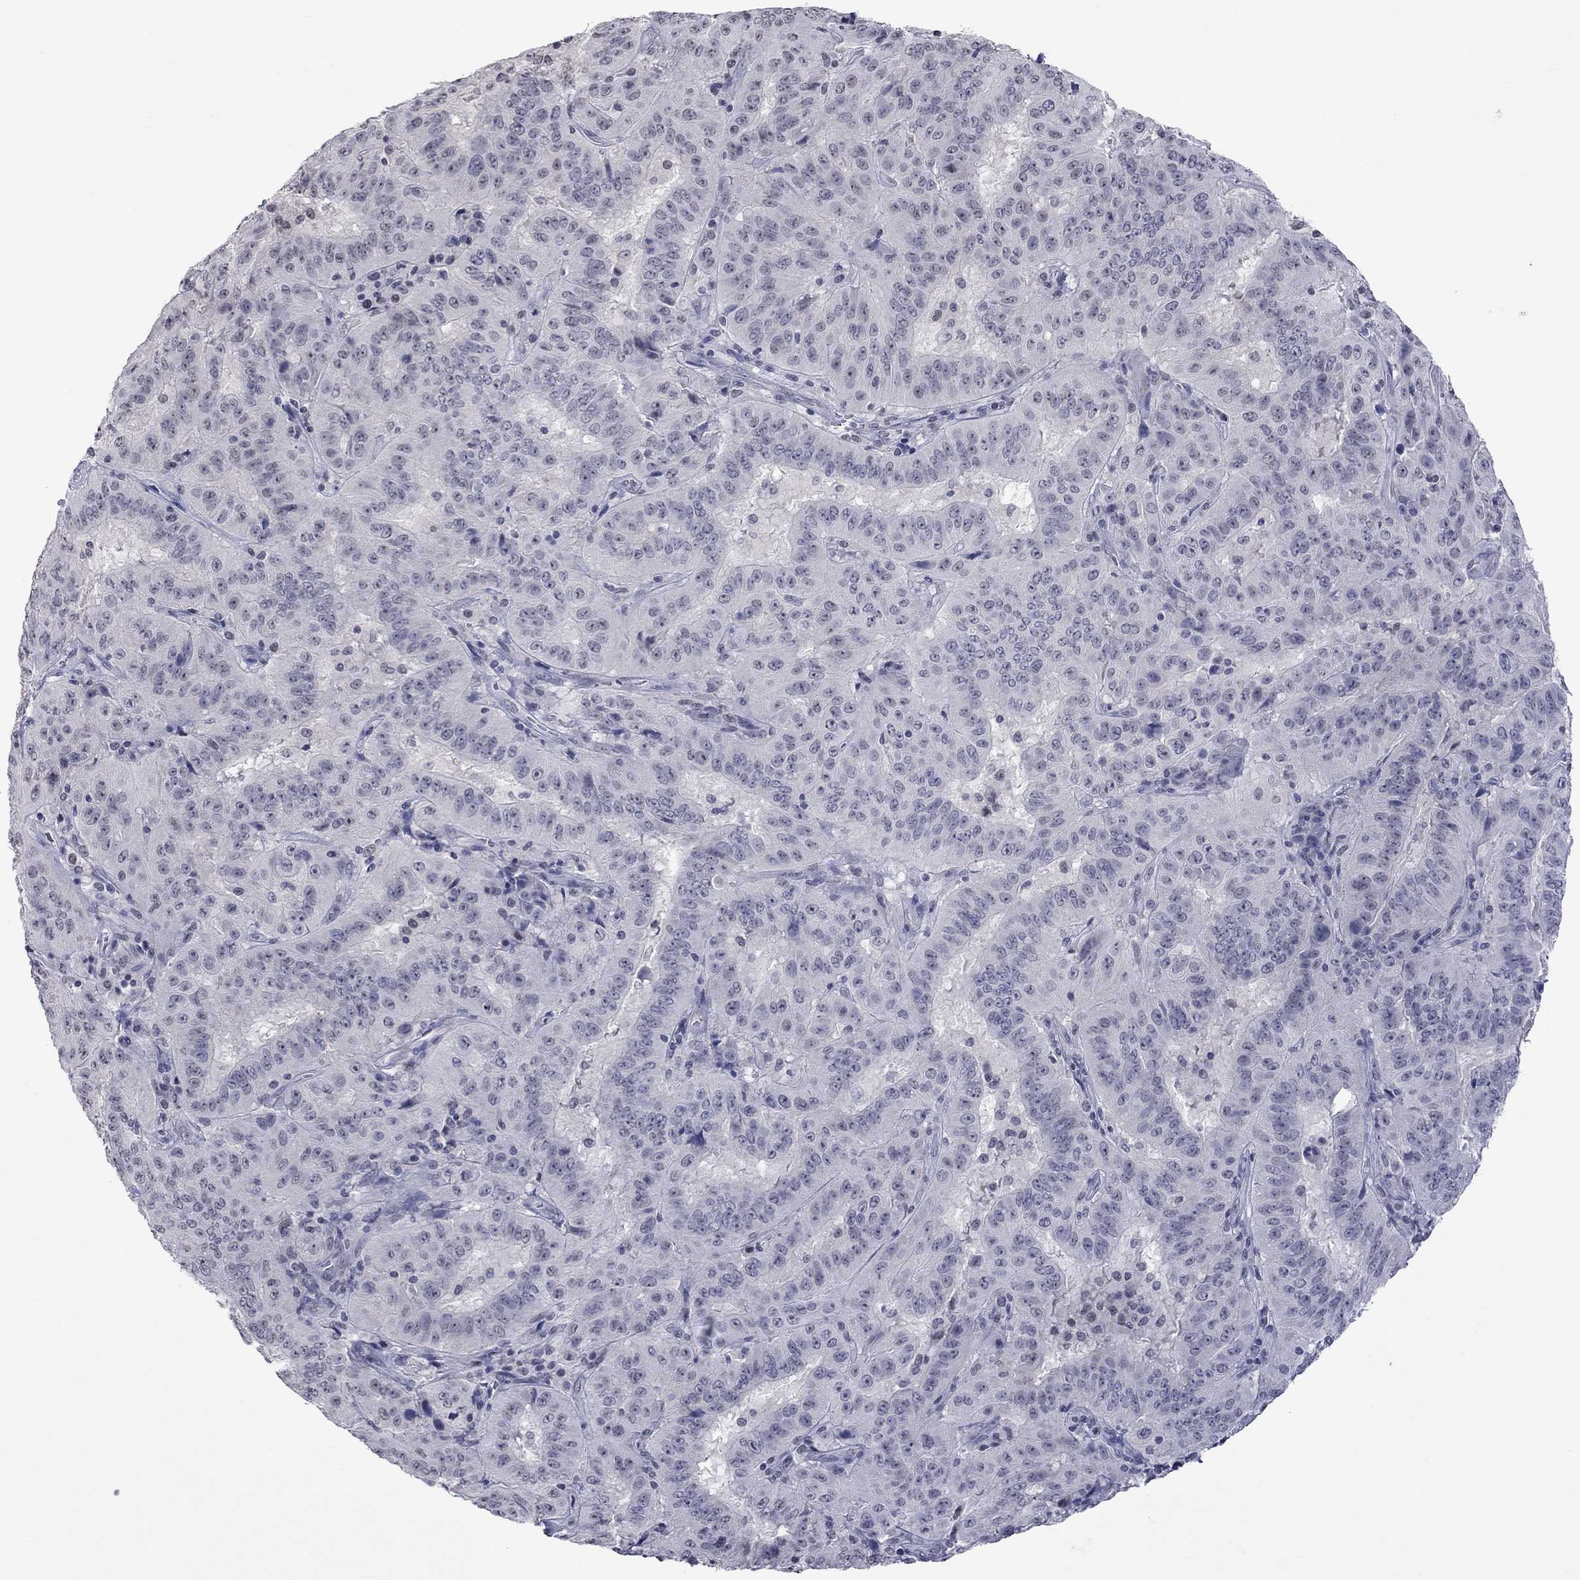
{"staining": {"intensity": "negative", "quantity": "none", "location": "none"}, "tissue": "pancreatic cancer", "cell_type": "Tumor cells", "image_type": "cancer", "snomed": [{"axis": "morphology", "description": "Adenocarcinoma, NOS"}, {"axis": "topography", "description": "Pancreas"}], "caption": "Immunohistochemical staining of pancreatic adenocarcinoma exhibits no significant positivity in tumor cells.", "gene": "TMEM143", "patient": {"sex": "male", "age": 63}}